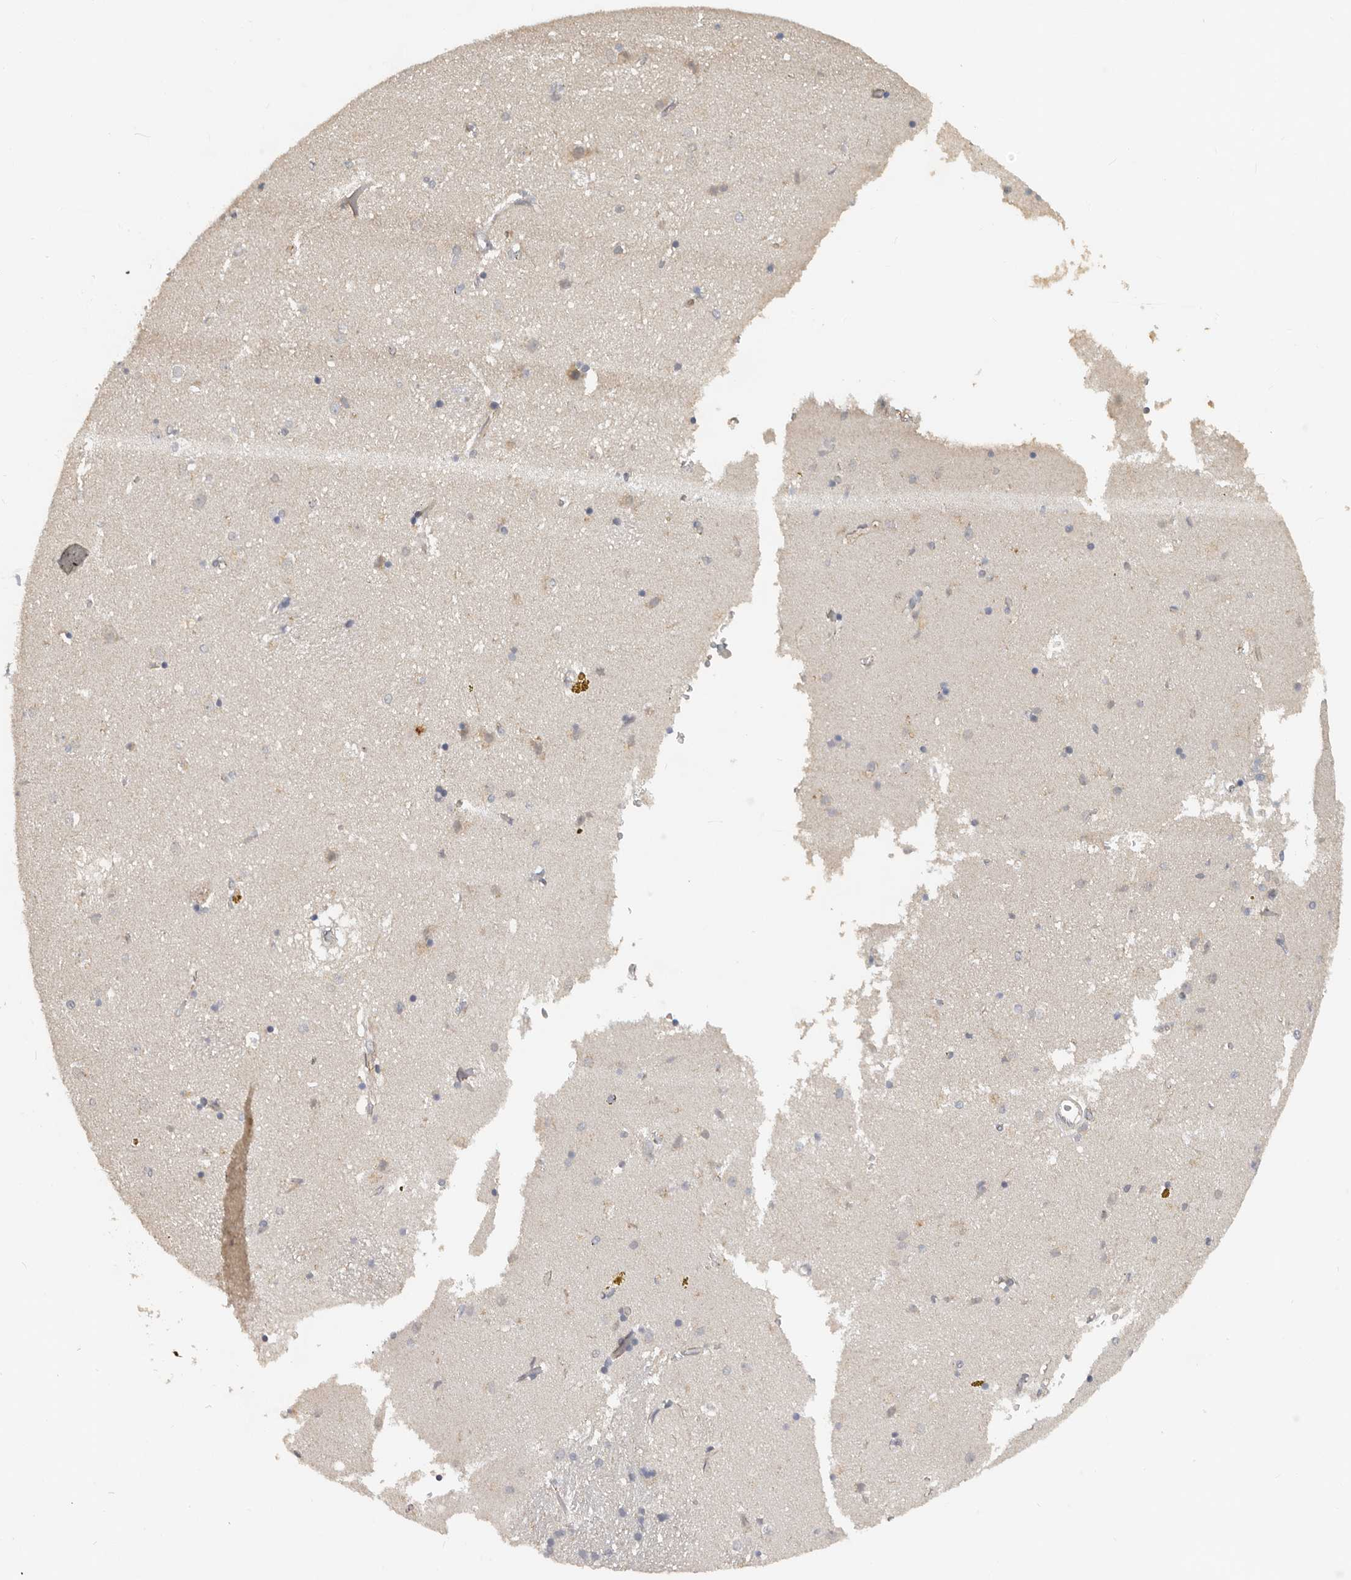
{"staining": {"intensity": "negative", "quantity": "none", "location": "none"}, "tissue": "caudate", "cell_type": "Glial cells", "image_type": "normal", "snomed": [{"axis": "morphology", "description": "Normal tissue, NOS"}, {"axis": "topography", "description": "Lateral ventricle wall"}], "caption": "A high-resolution micrograph shows immunohistochemistry (IHC) staining of benign caudate, which demonstrates no significant expression in glial cells. The staining was performed using DAB to visualize the protein expression in brown, while the nuclei were stained in blue with hematoxylin (Magnification: 20x).", "gene": "HENMT1", "patient": {"sex": "male", "age": 70}}